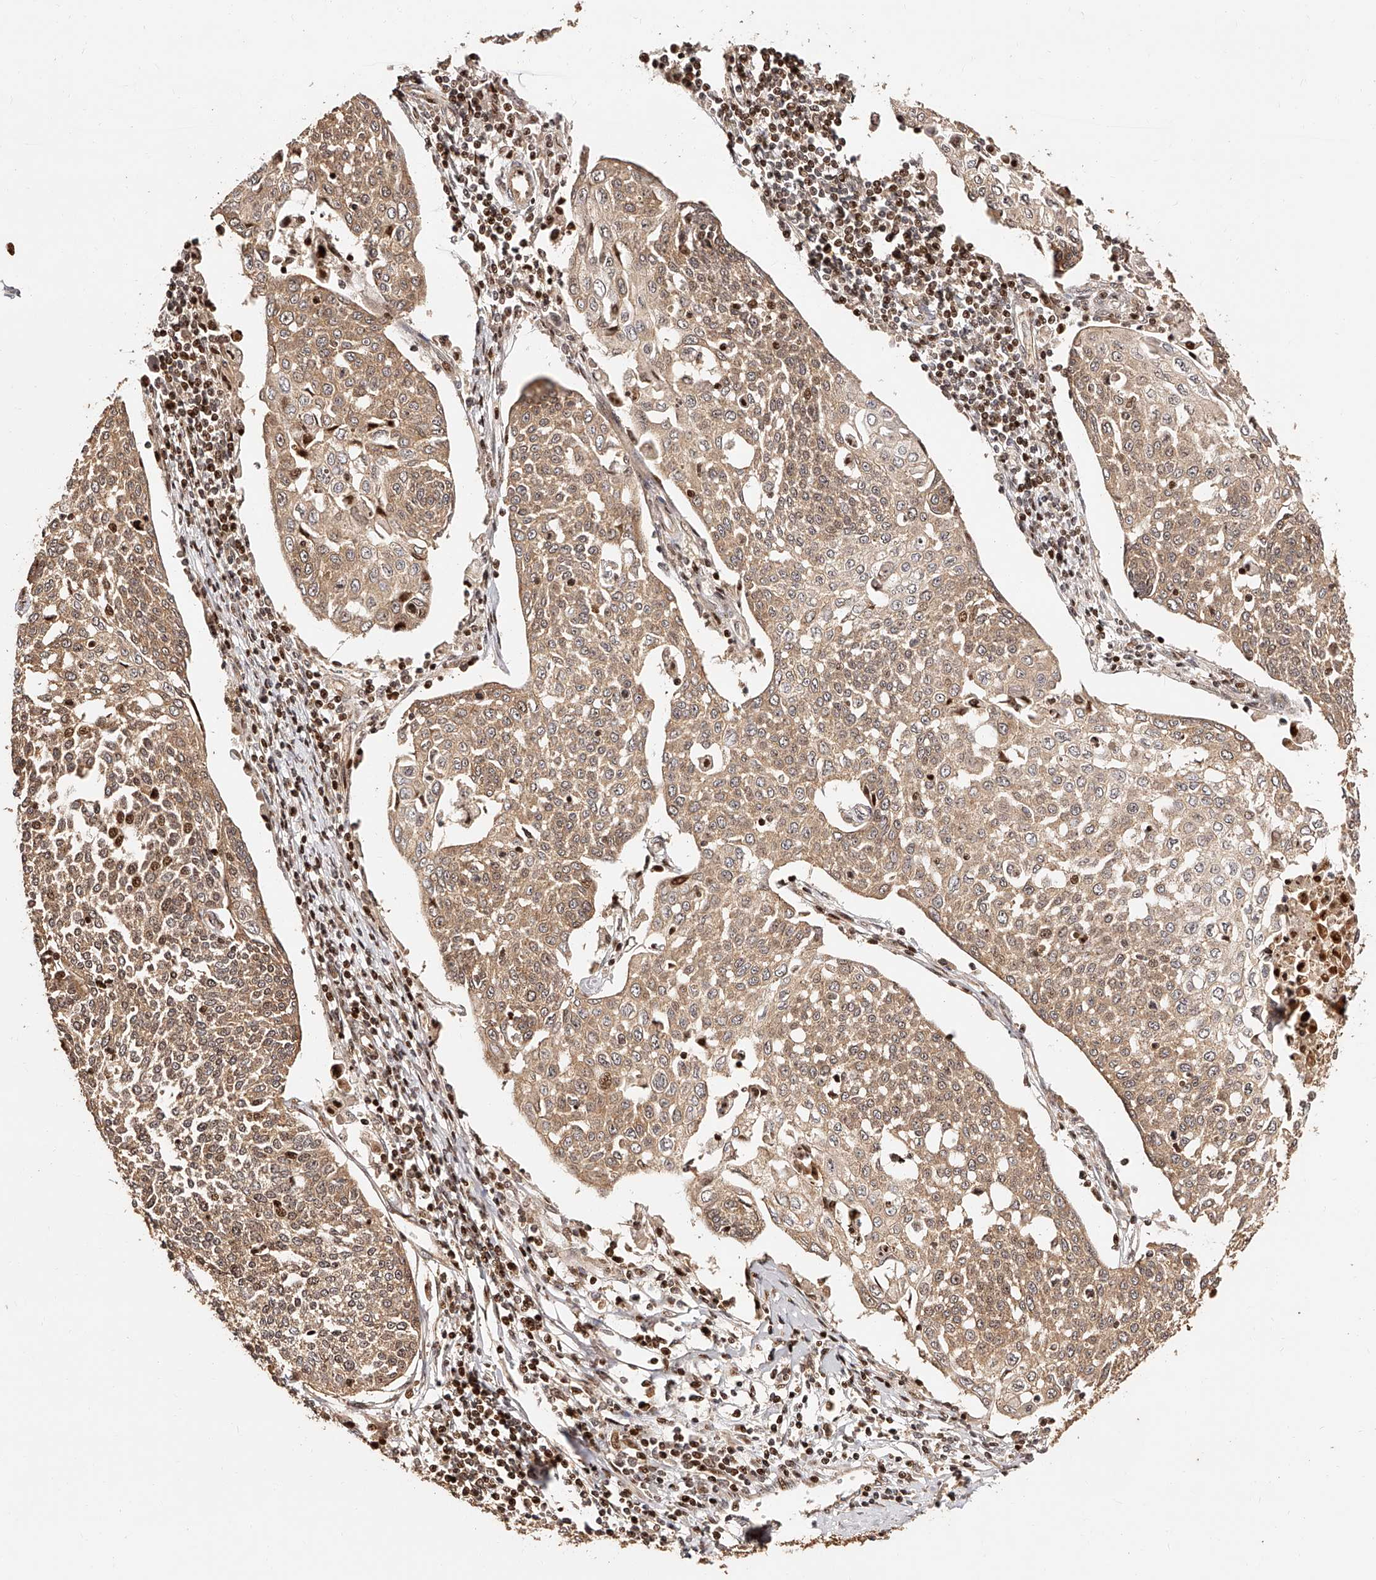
{"staining": {"intensity": "moderate", "quantity": ">75%", "location": "cytoplasmic/membranous"}, "tissue": "cervical cancer", "cell_type": "Tumor cells", "image_type": "cancer", "snomed": [{"axis": "morphology", "description": "Squamous cell carcinoma, NOS"}, {"axis": "topography", "description": "Cervix"}], "caption": "Immunohistochemical staining of human squamous cell carcinoma (cervical) demonstrates moderate cytoplasmic/membranous protein staining in approximately >75% of tumor cells. (DAB IHC with brightfield microscopy, high magnification).", "gene": "PFDN2", "patient": {"sex": "female", "age": 34}}